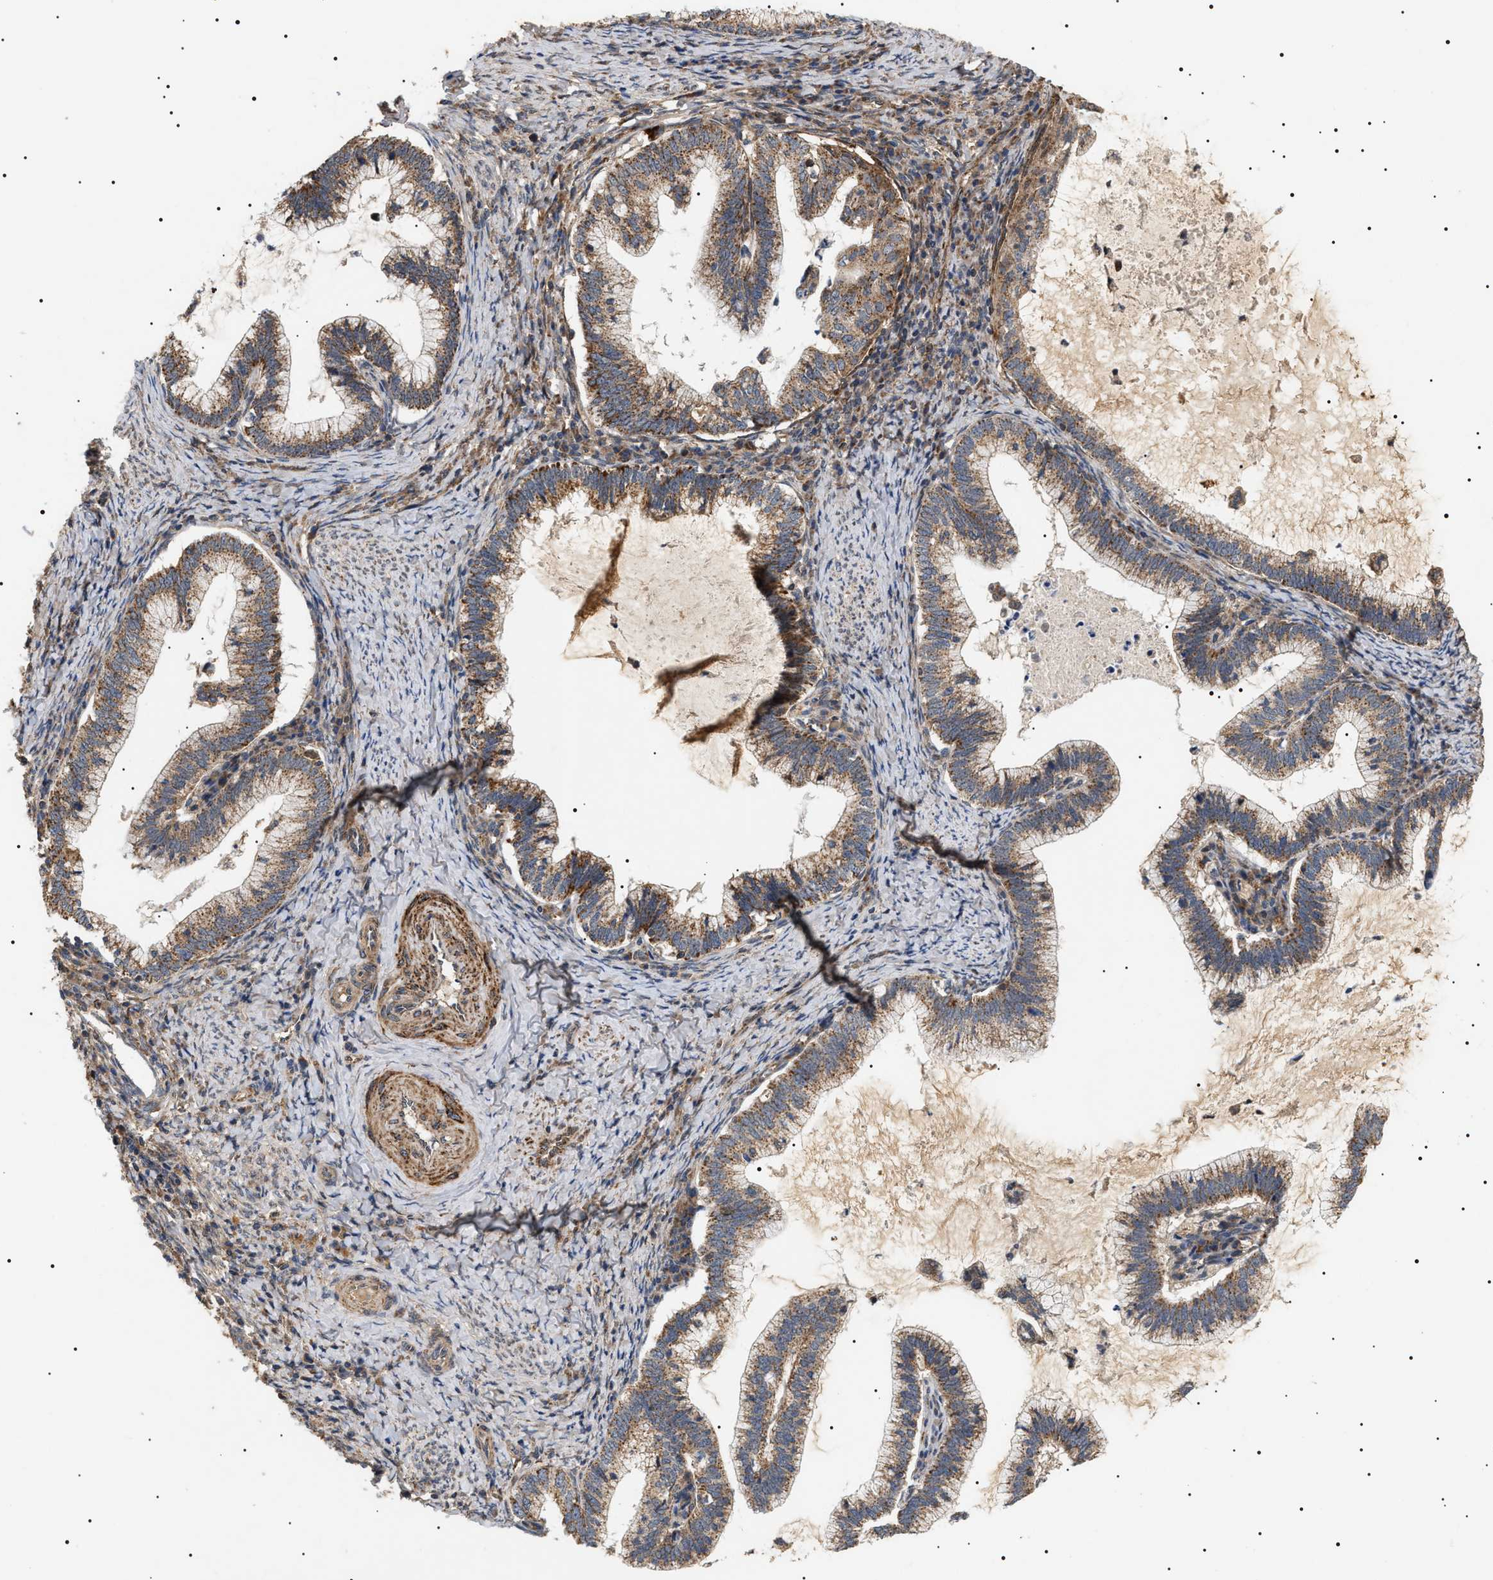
{"staining": {"intensity": "moderate", "quantity": ">75%", "location": "cytoplasmic/membranous"}, "tissue": "cervical cancer", "cell_type": "Tumor cells", "image_type": "cancer", "snomed": [{"axis": "morphology", "description": "Adenocarcinoma, NOS"}, {"axis": "topography", "description": "Cervix"}], "caption": "Immunohistochemical staining of cervical adenocarcinoma shows moderate cytoplasmic/membranous protein expression in approximately >75% of tumor cells.", "gene": "ZBTB26", "patient": {"sex": "female", "age": 36}}